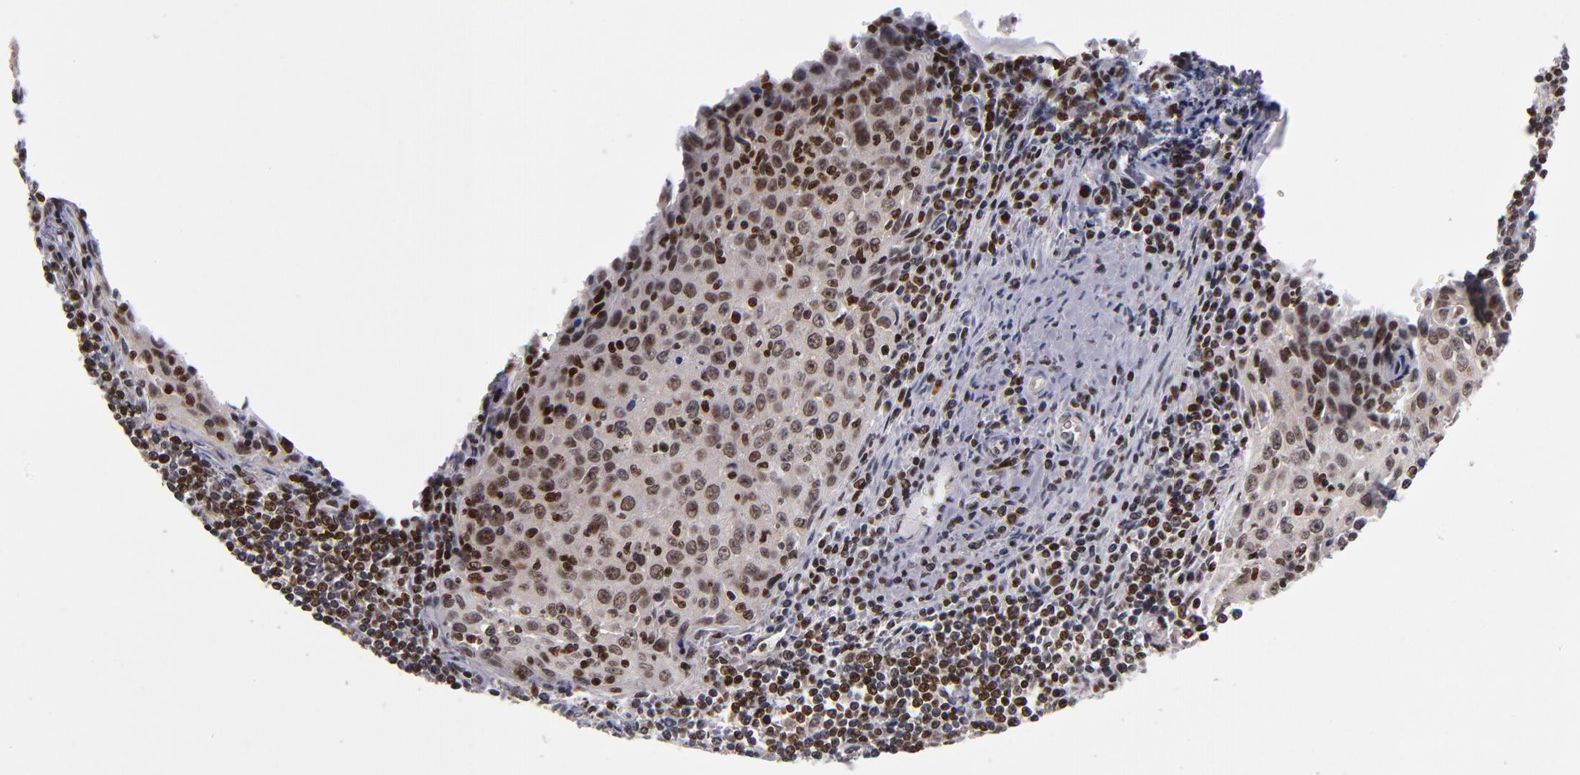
{"staining": {"intensity": "weak", "quantity": "25%-75%", "location": "nuclear"}, "tissue": "cervical cancer", "cell_type": "Tumor cells", "image_type": "cancer", "snomed": [{"axis": "morphology", "description": "Squamous cell carcinoma, NOS"}, {"axis": "topography", "description": "Cervix"}], "caption": "Cervical cancer stained with DAB (3,3'-diaminobenzidine) IHC displays low levels of weak nuclear positivity in approximately 25%-75% of tumor cells. (IHC, brightfield microscopy, high magnification).", "gene": "KDM6A", "patient": {"sex": "female", "age": 27}}